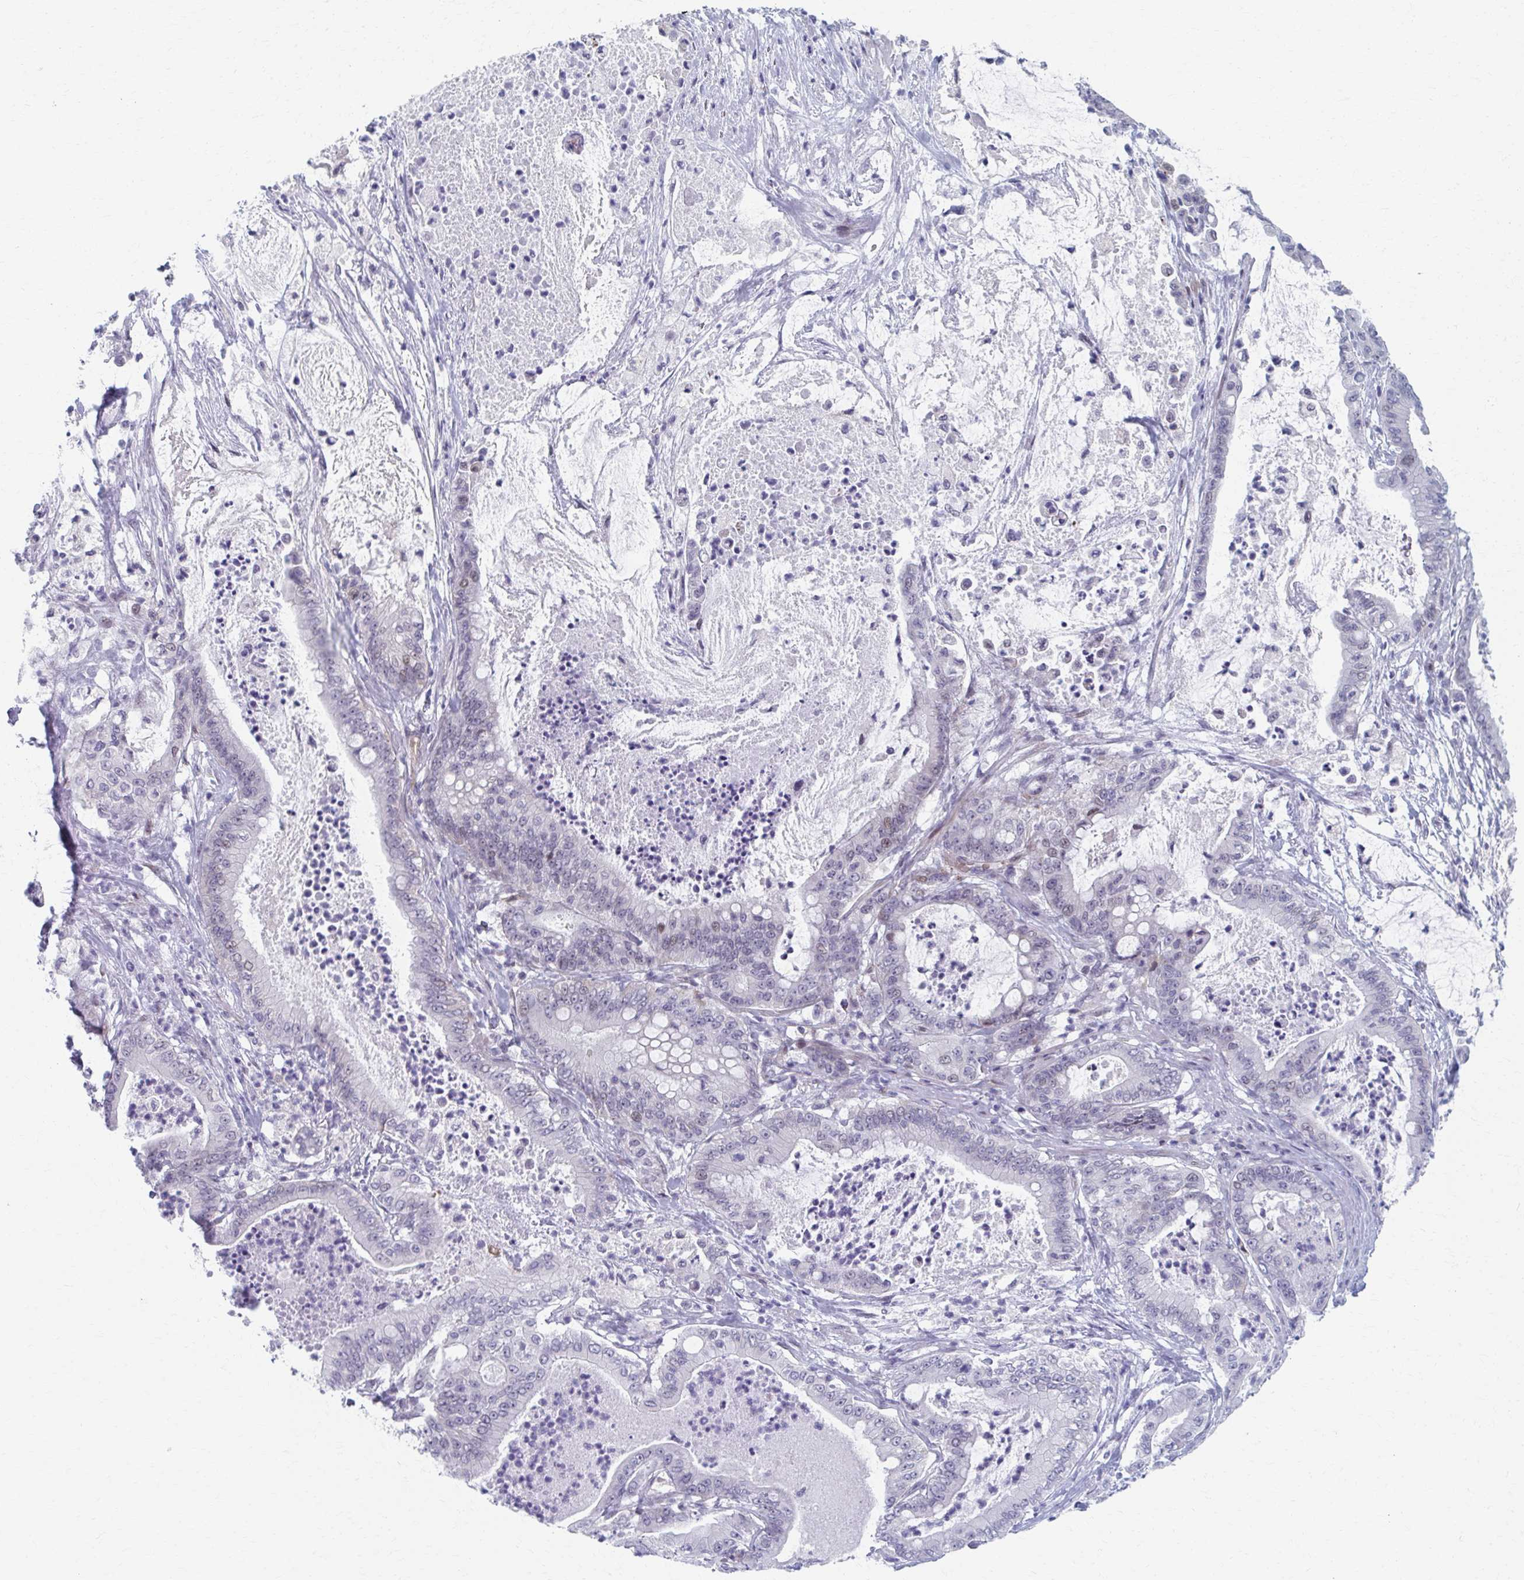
{"staining": {"intensity": "weak", "quantity": "<25%", "location": "nuclear"}, "tissue": "pancreatic cancer", "cell_type": "Tumor cells", "image_type": "cancer", "snomed": [{"axis": "morphology", "description": "Adenocarcinoma, NOS"}, {"axis": "topography", "description": "Pancreas"}], "caption": "Immunohistochemistry of human pancreatic cancer (adenocarcinoma) demonstrates no positivity in tumor cells.", "gene": "ABHD16B", "patient": {"sex": "male", "age": 71}}